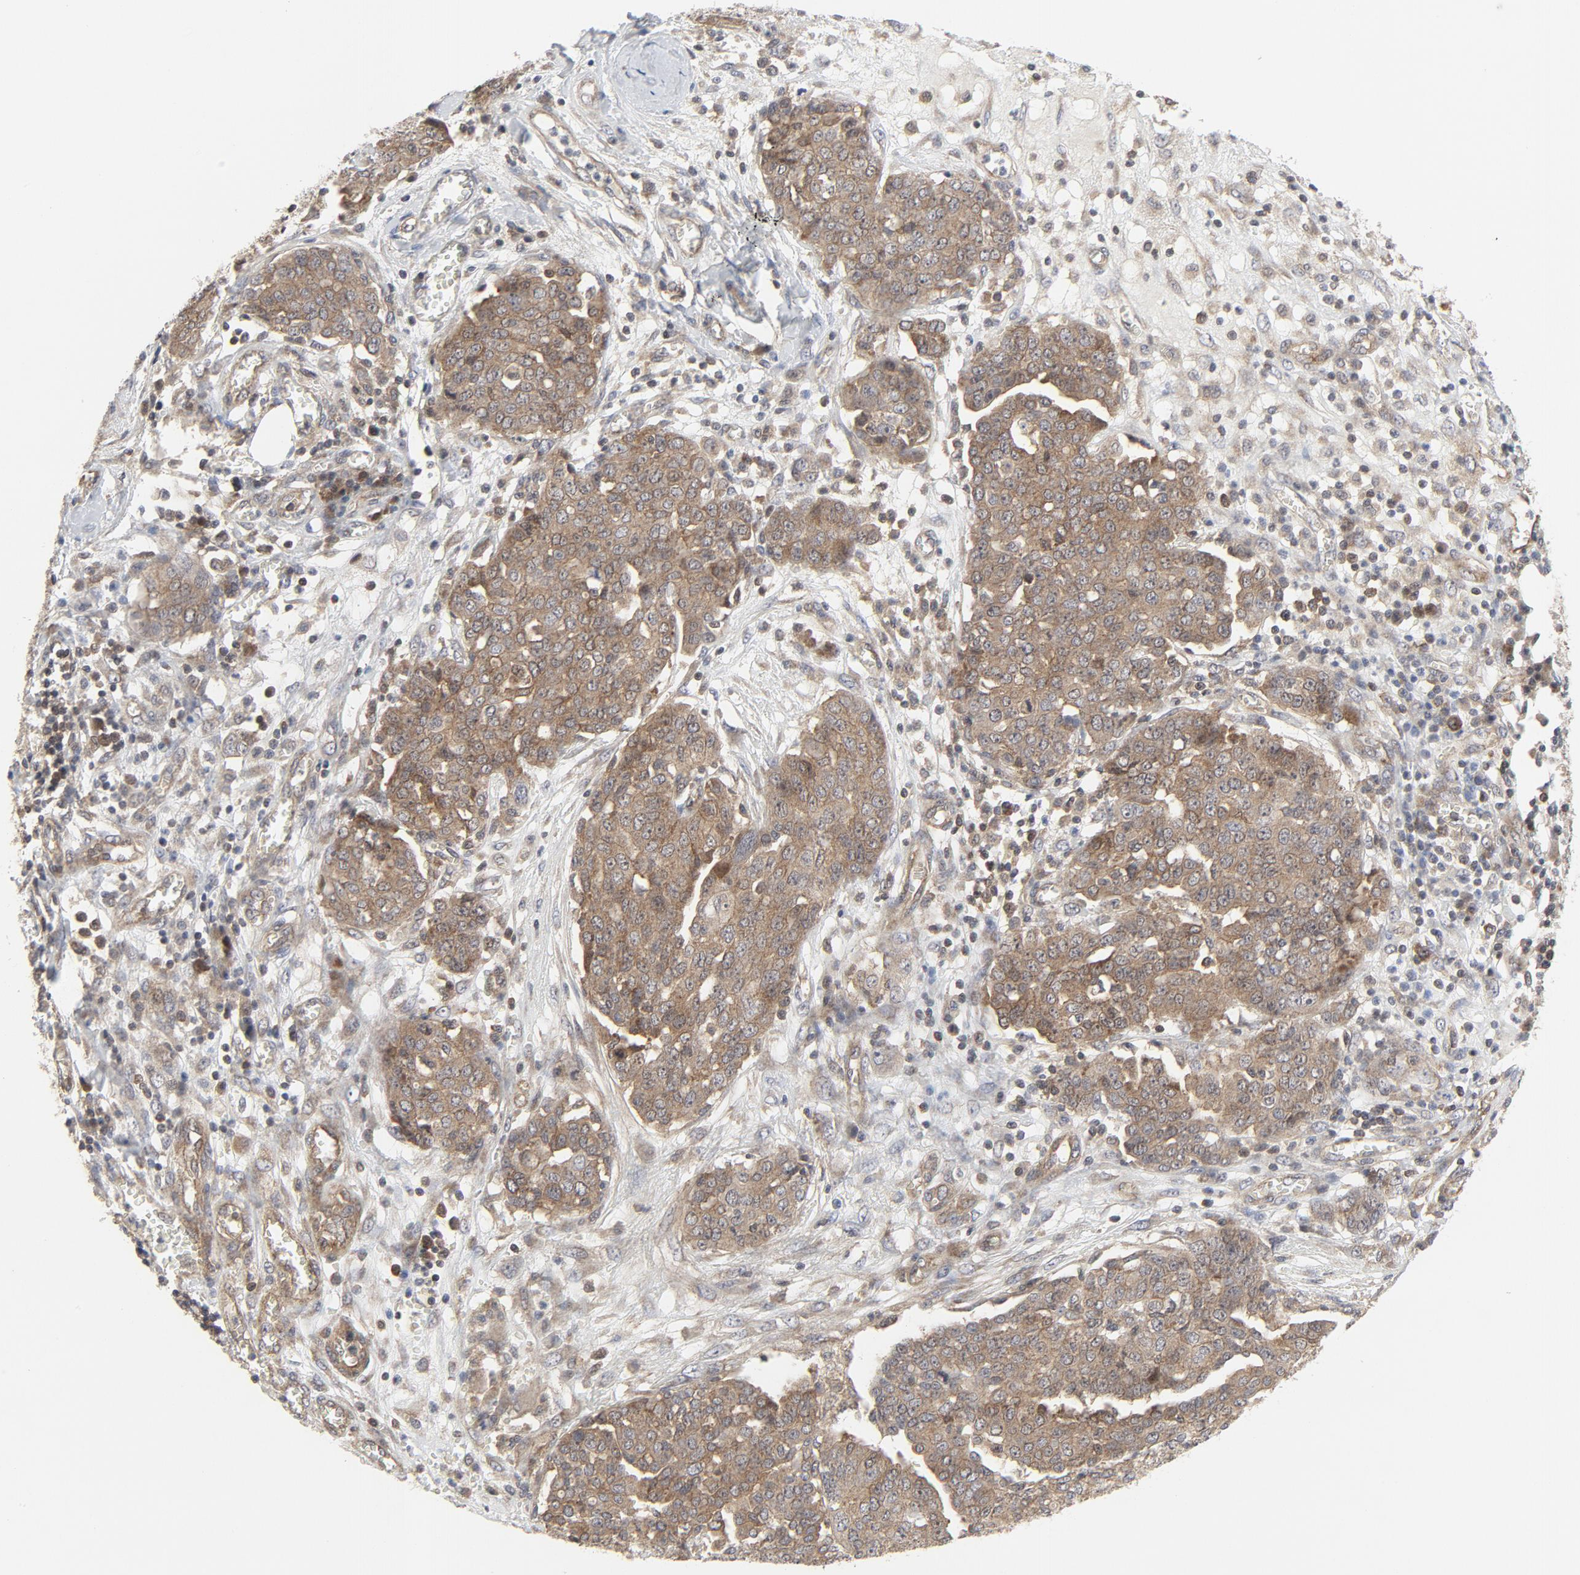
{"staining": {"intensity": "weak", "quantity": ">75%", "location": "cytoplasmic/membranous"}, "tissue": "ovarian cancer", "cell_type": "Tumor cells", "image_type": "cancer", "snomed": [{"axis": "morphology", "description": "Cystadenocarcinoma, serous, NOS"}, {"axis": "topography", "description": "Soft tissue"}, {"axis": "topography", "description": "Ovary"}], "caption": "Approximately >75% of tumor cells in ovarian cancer reveal weak cytoplasmic/membranous protein positivity as visualized by brown immunohistochemical staining.", "gene": "MAP2K7", "patient": {"sex": "female", "age": 57}}